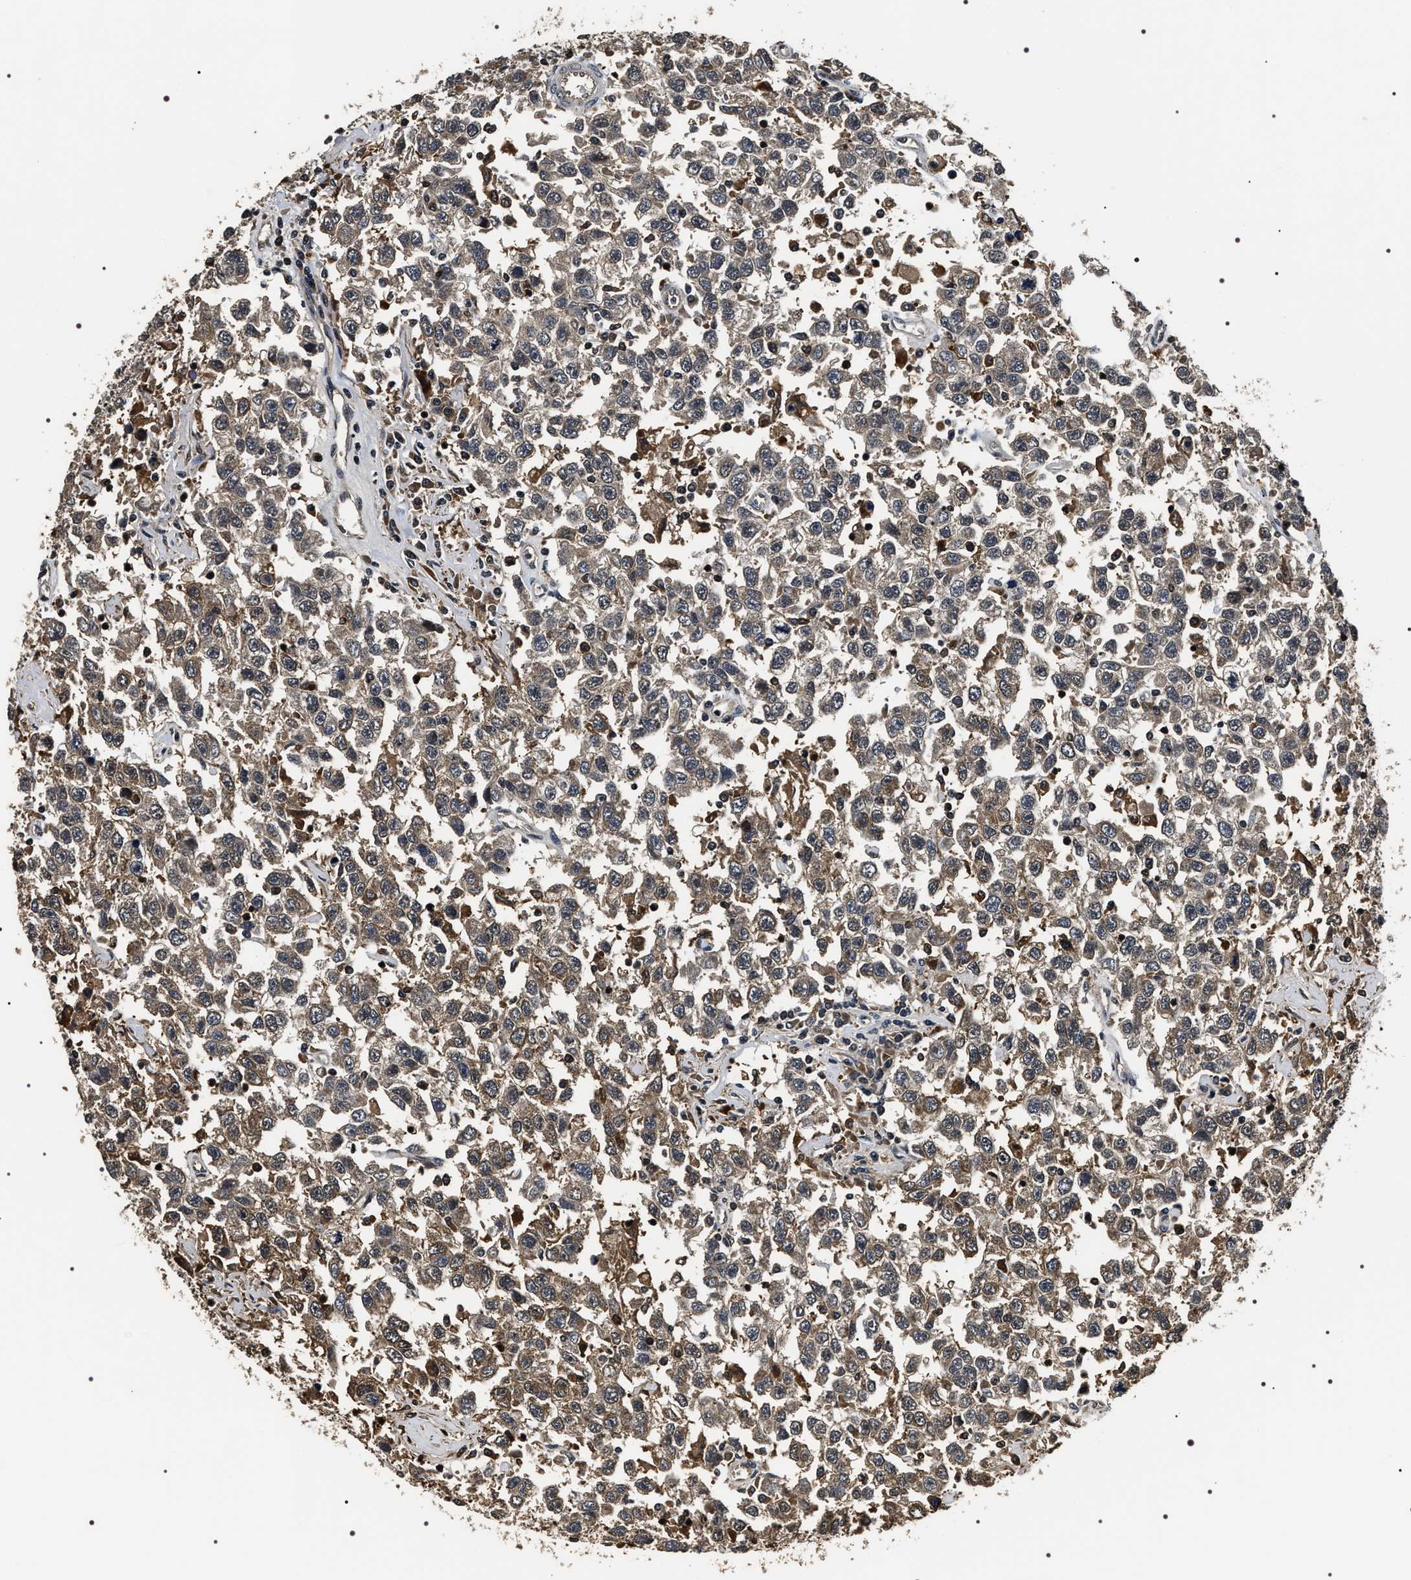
{"staining": {"intensity": "moderate", "quantity": "25%-75%", "location": "cytoplasmic/membranous"}, "tissue": "testis cancer", "cell_type": "Tumor cells", "image_type": "cancer", "snomed": [{"axis": "morphology", "description": "Seminoma, NOS"}, {"axis": "topography", "description": "Testis"}], "caption": "A medium amount of moderate cytoplasmic/membranous positivity is appreciated in about 25%-75% of tumor cells in testis cancer (seminoma) tissue.", "gene": "ARHGAP22", "patient": {"sex": "male", "age": 41}}